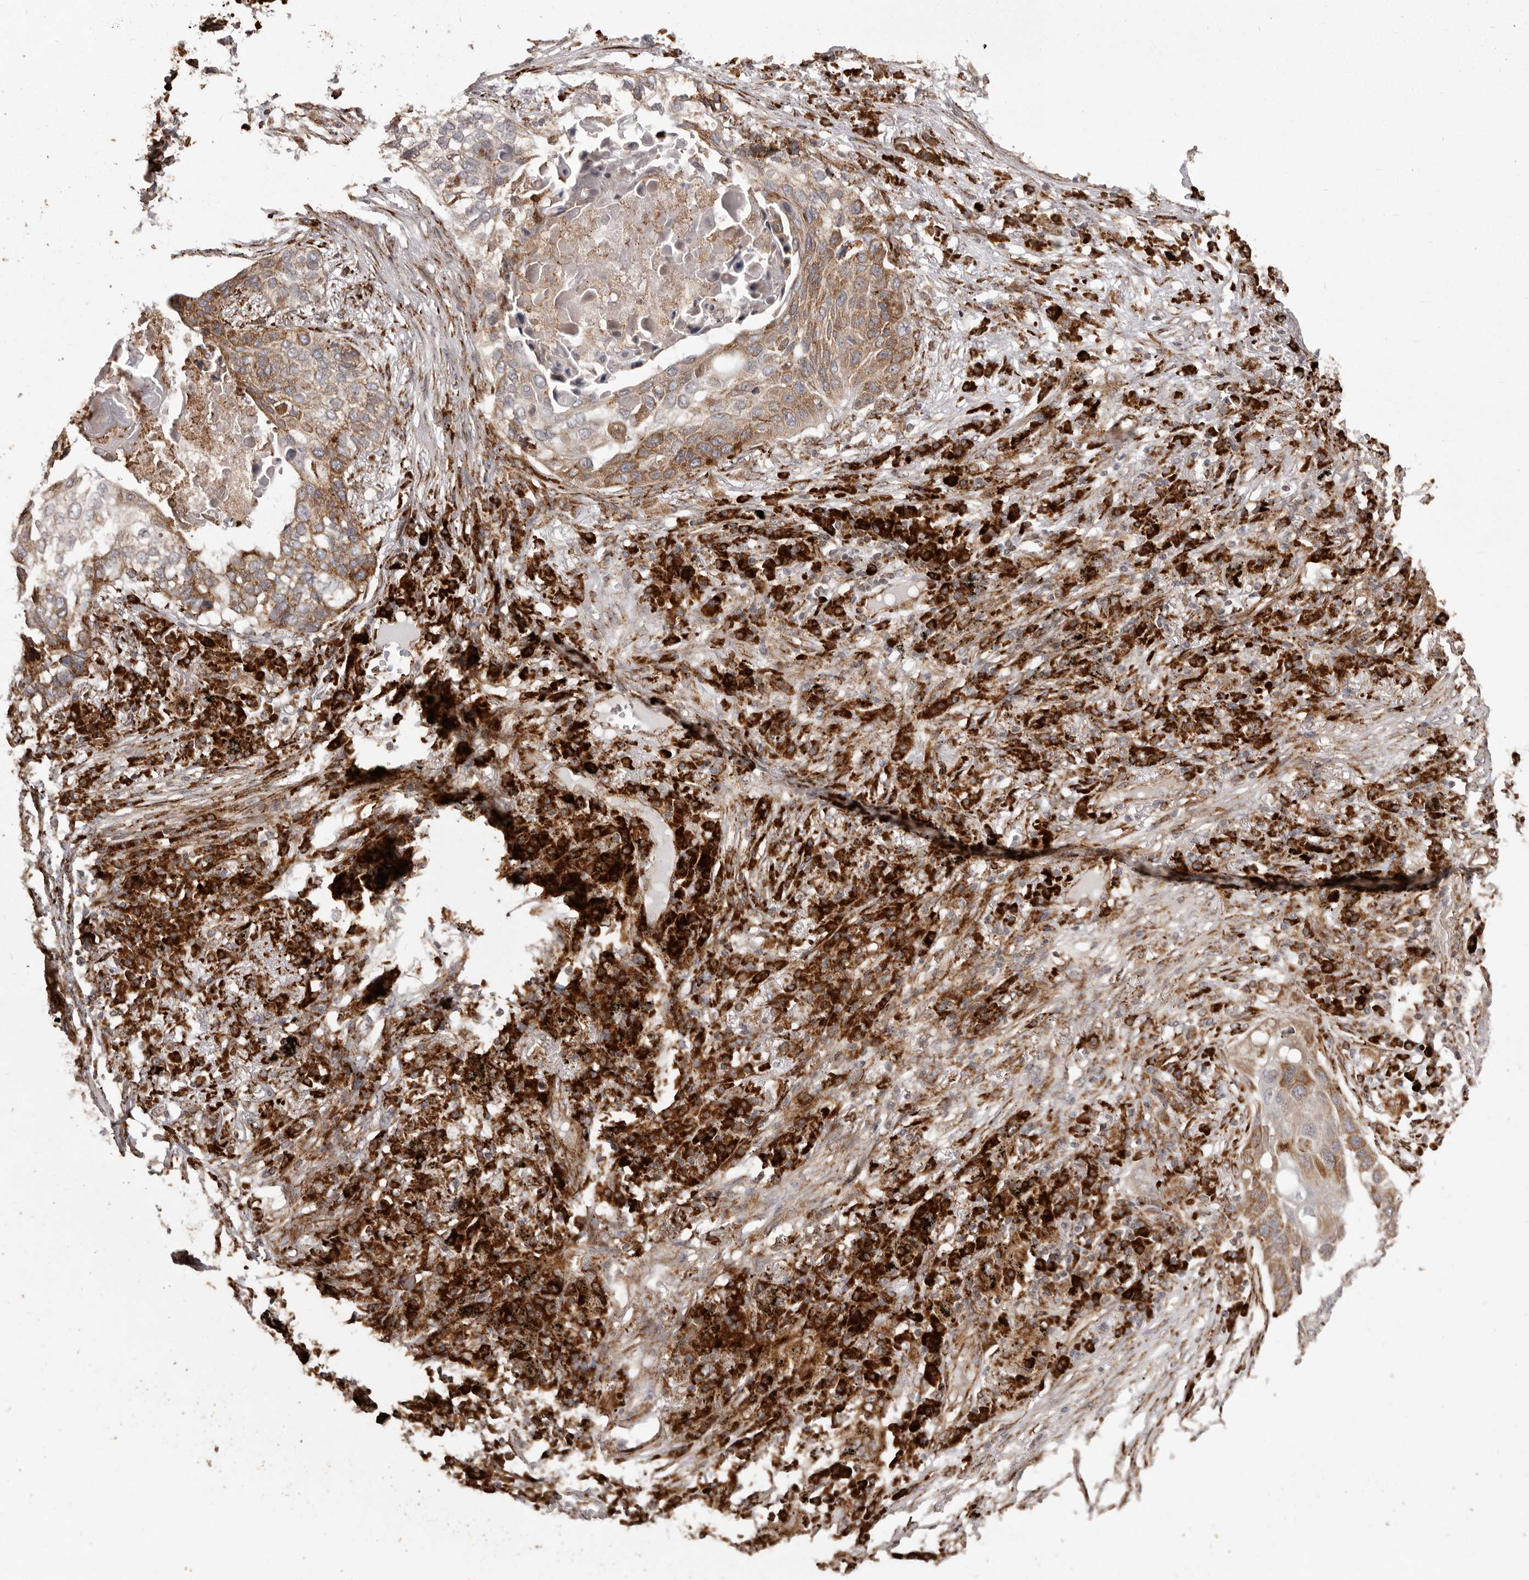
{"staining": {"intensity": "moderate", "quantity": ">75%", "location": "cytoplasmic/membranous"}, "tissue": "lung cancer", "cell_type": "Tumor cells", "image_type": "cancer", "snomed": [{"axis": "morphology", "description": "Squamous cell carcinoma, NOS"}, {"axis": "topography", "description": "Lung"}], "caption": "Lung cancer (squamous cell carcinoma) stained with a protein marker reveals moderate staining in tumor cells.", "gene": "NUP43", "patient": {"sex": "female", "age": 63}}